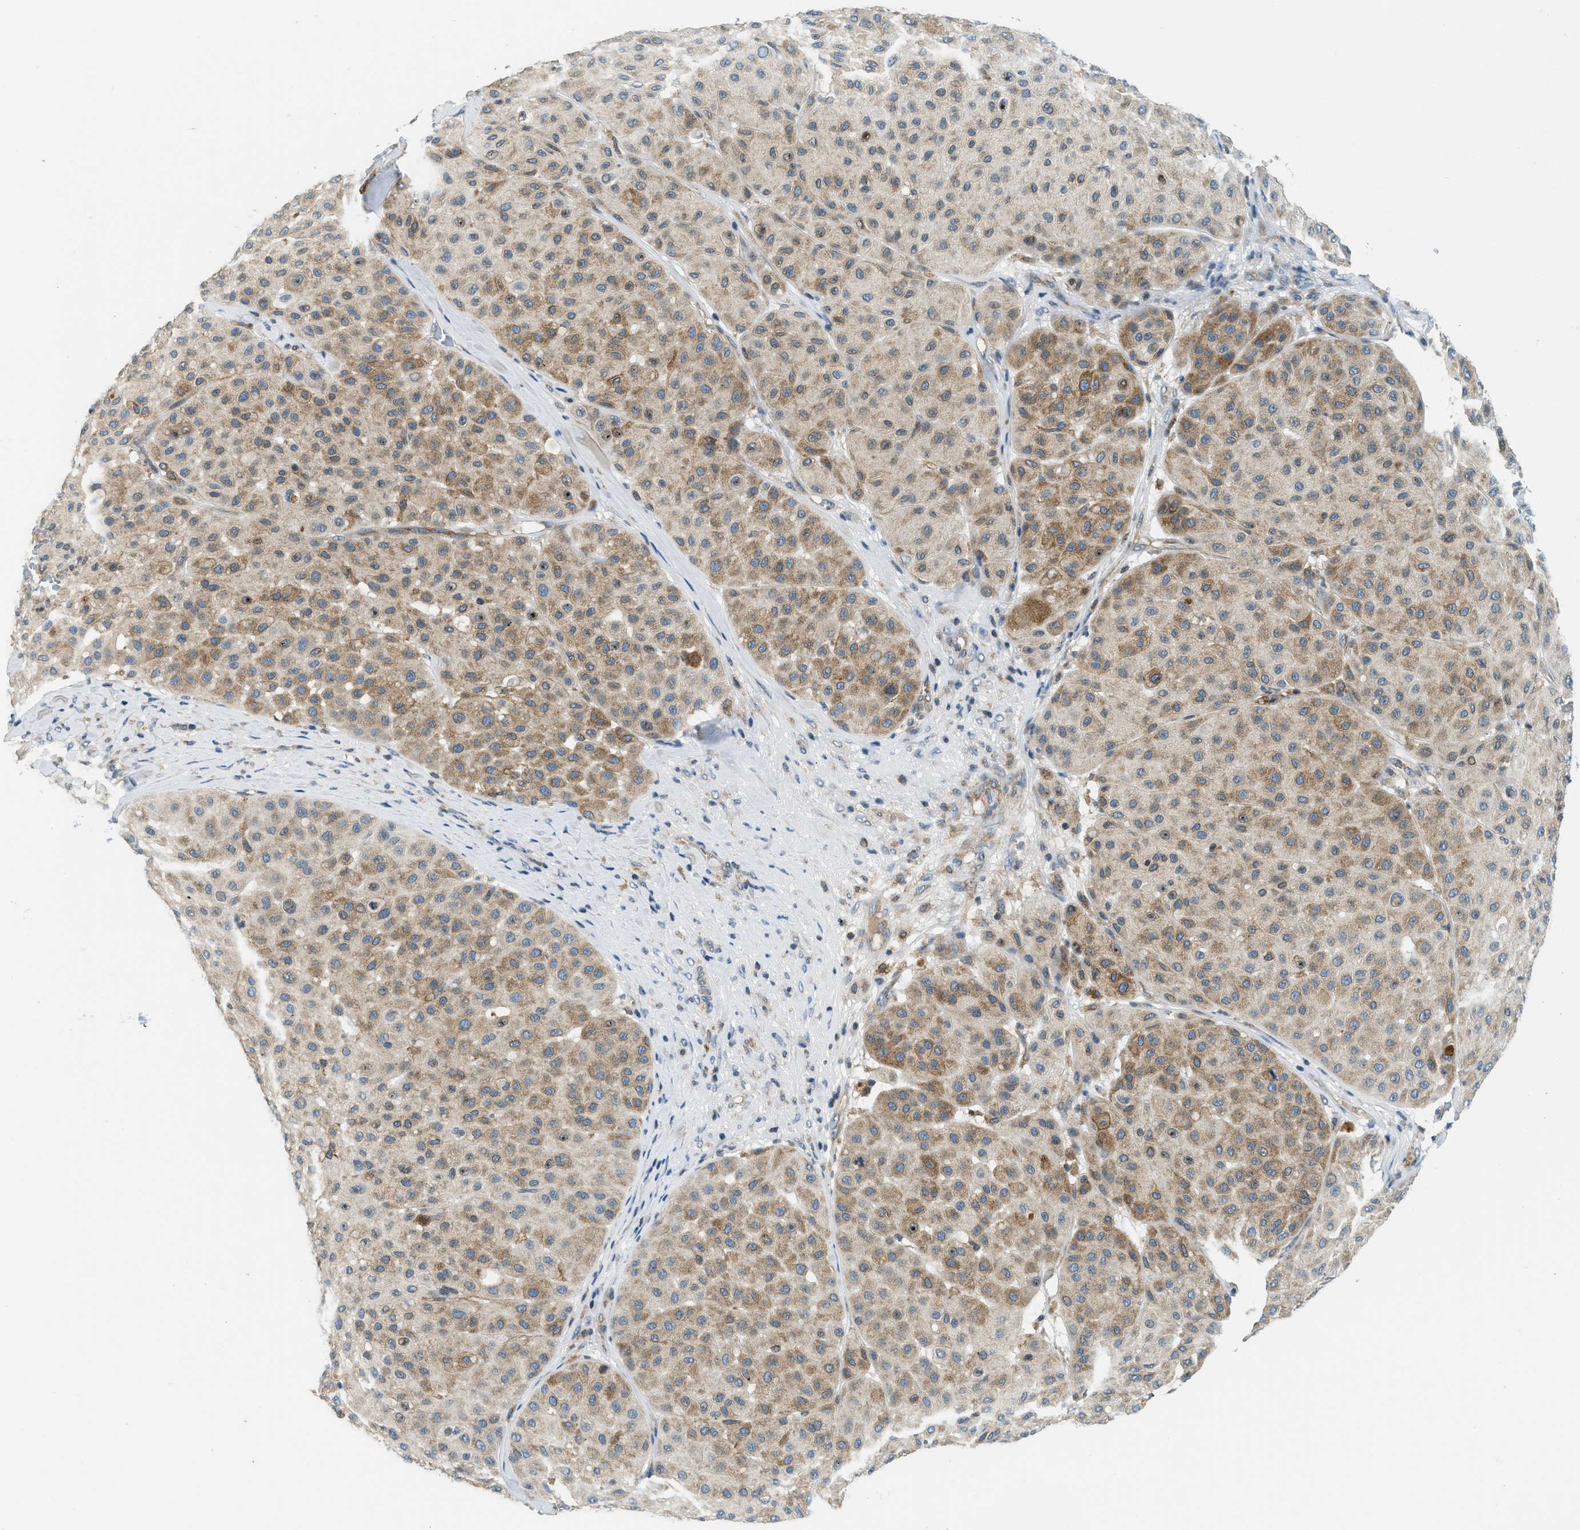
{"staining": {"intensity": "moderate", "quantity": ">75%", "location": "cytoplasmic/membranous"}, "tissue": "melanoma", "cell_type": "Tumor cells", "image_type": "cancer", "snomed": [{"axis": "morphology", "description": "Normal tissue, NOS"}, {"axis": "morphology", "description": "Malignant melanoma, Metastatic site"}, {"axis": "topography", "description": "Skin"}], "caption": "Melanoma tissue exhibits moderate cytoplasmic/membranous positivity in about >75% of tumor cells, visualized by immunohistochemistry. Nuclei are stained in blue.", "gene": "BCAP31", "patient": {"sex": "male", "age": 41}}